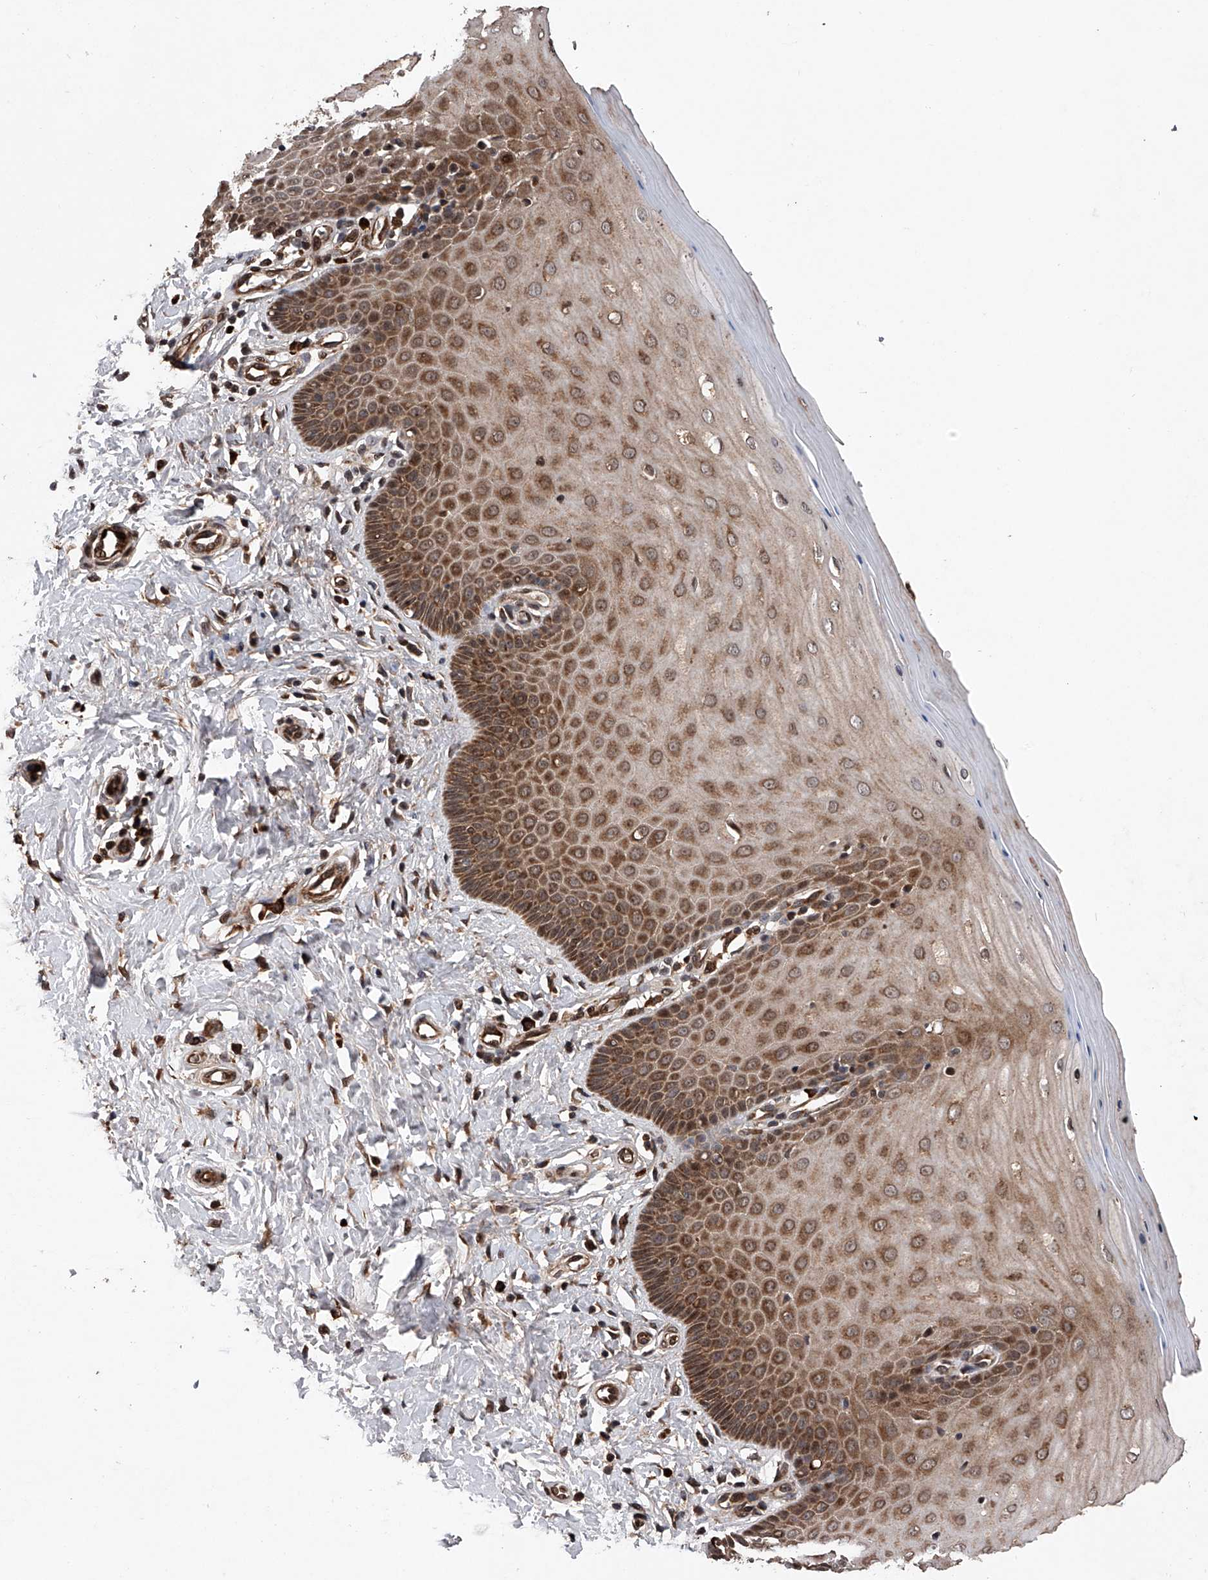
{"staining": {"intensity": "moderate", "quantity": ">75%", "location": "cytoplasmic/membranous,nuclear"}, "tissue": "cervix", "cell_type": "Glandular cells", "image_type": "normal", "snomed": [{"axis": "morphology", "description": "Normal tissue, NOS"}, {"axis": "topography", "description": "Cervix"}], "caption": "Immunohistochemical staining of normal cervix displays moderate cytoplasmic/membranous,nuclear protein expression in approximately >75% of glandular cells. (Stains: DAB (3,3'-diaminobenzidine) in brown, nuclei in blue, Microscopy: brightfield microscopy at high magnification).", "gene": "MAP3K11", "patient": {"sex": "female", "age": 55}}